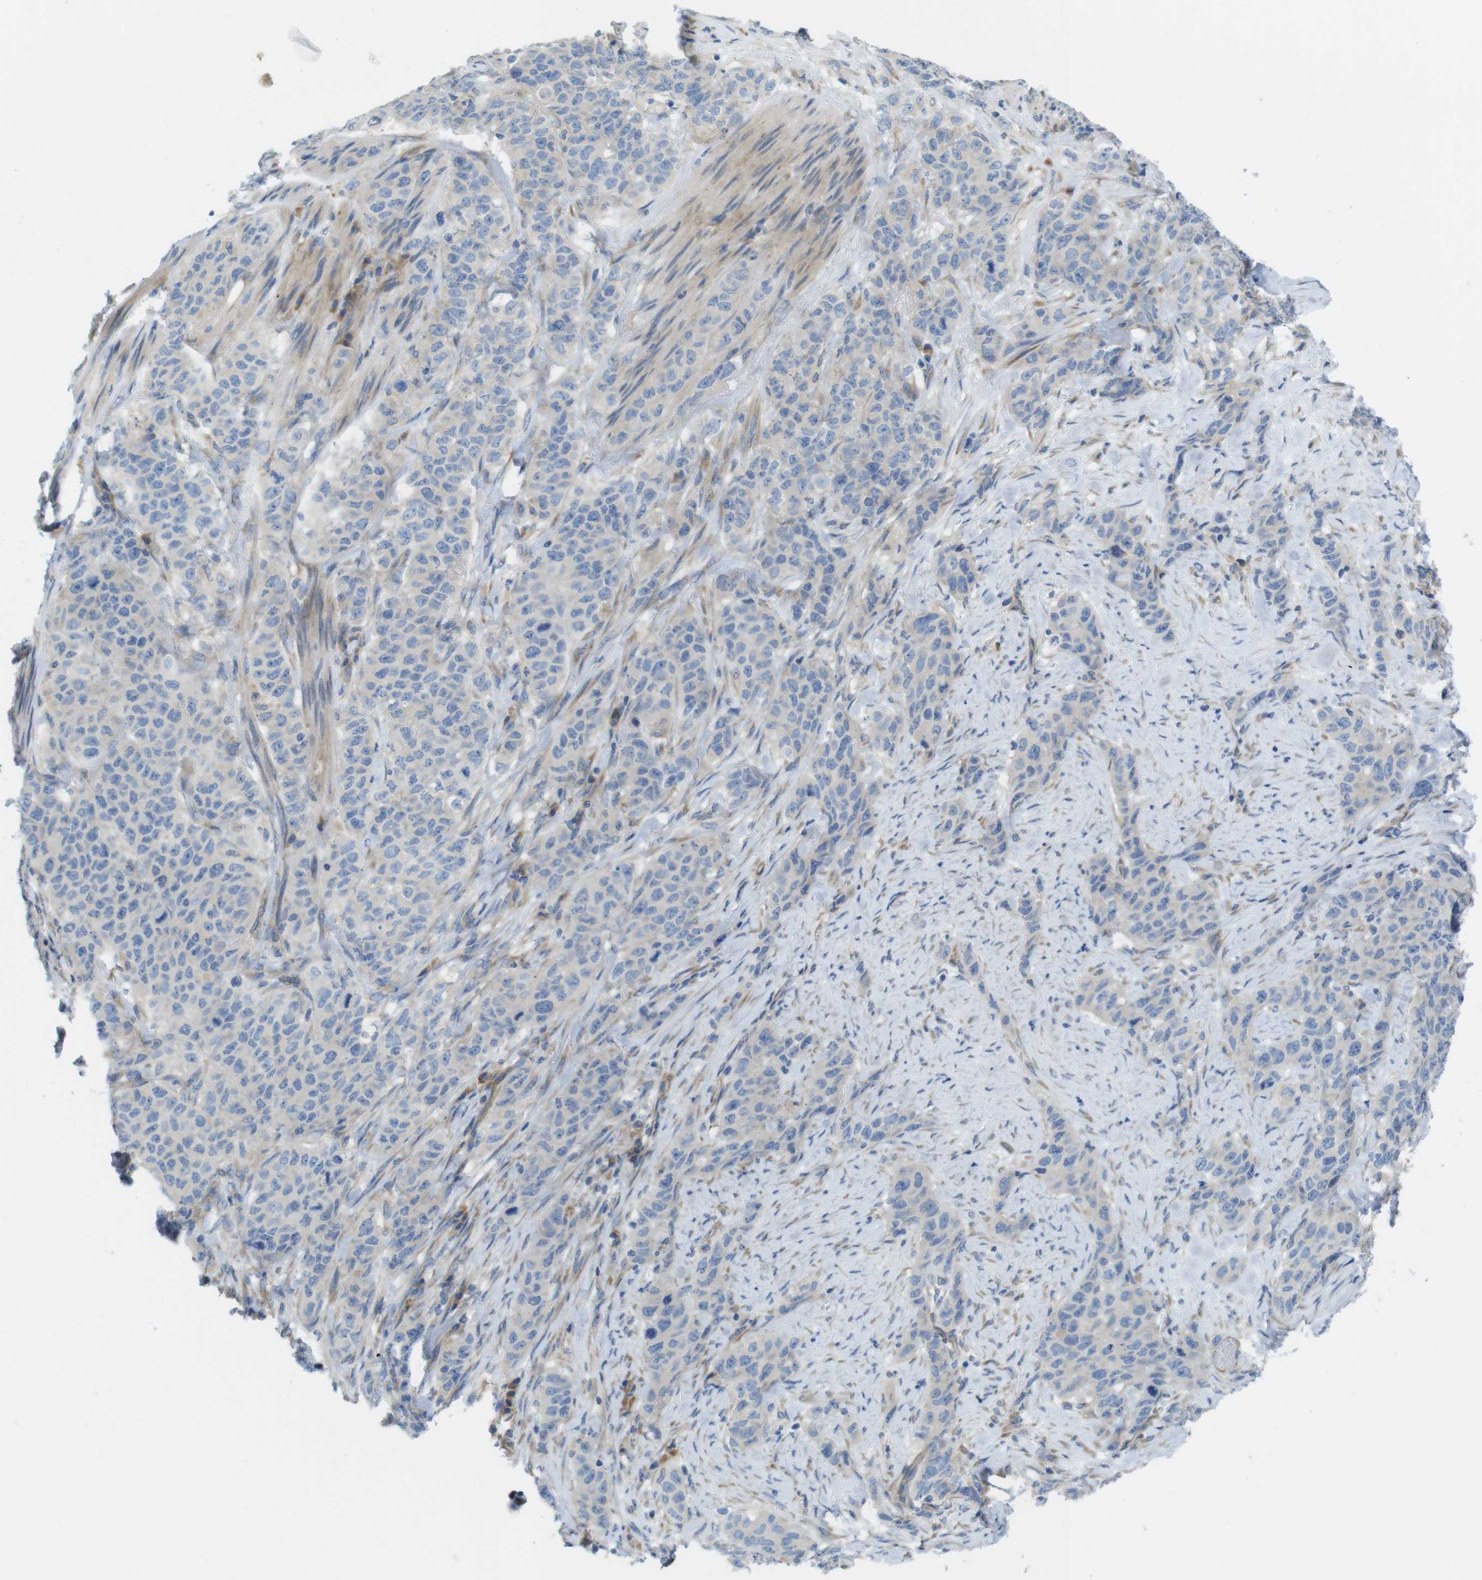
{"staining": {"intensity": "weak", "quantity": "<25%", "location": "cytoplasmic/membranous"}, "tissue": "stomach cancer", "cell_type": "Tumor cells", "image_type": "cancer", "snomed": [{"axis": "morphology", "description": "Adenocarcinoma, NOS"}, {"axis": "topography", "description": "Stomach"}], "caption": "Tumor cells show no significant staining in adenocarcinoma (stomach). The staining was performed using DAB to visualize the protein expression in brown, while the nuclei were stained in blue with hematoxylin (Magnification: 20x).", "gene": "TMEM234", "patient": {"sex": "male", "age": 48}}